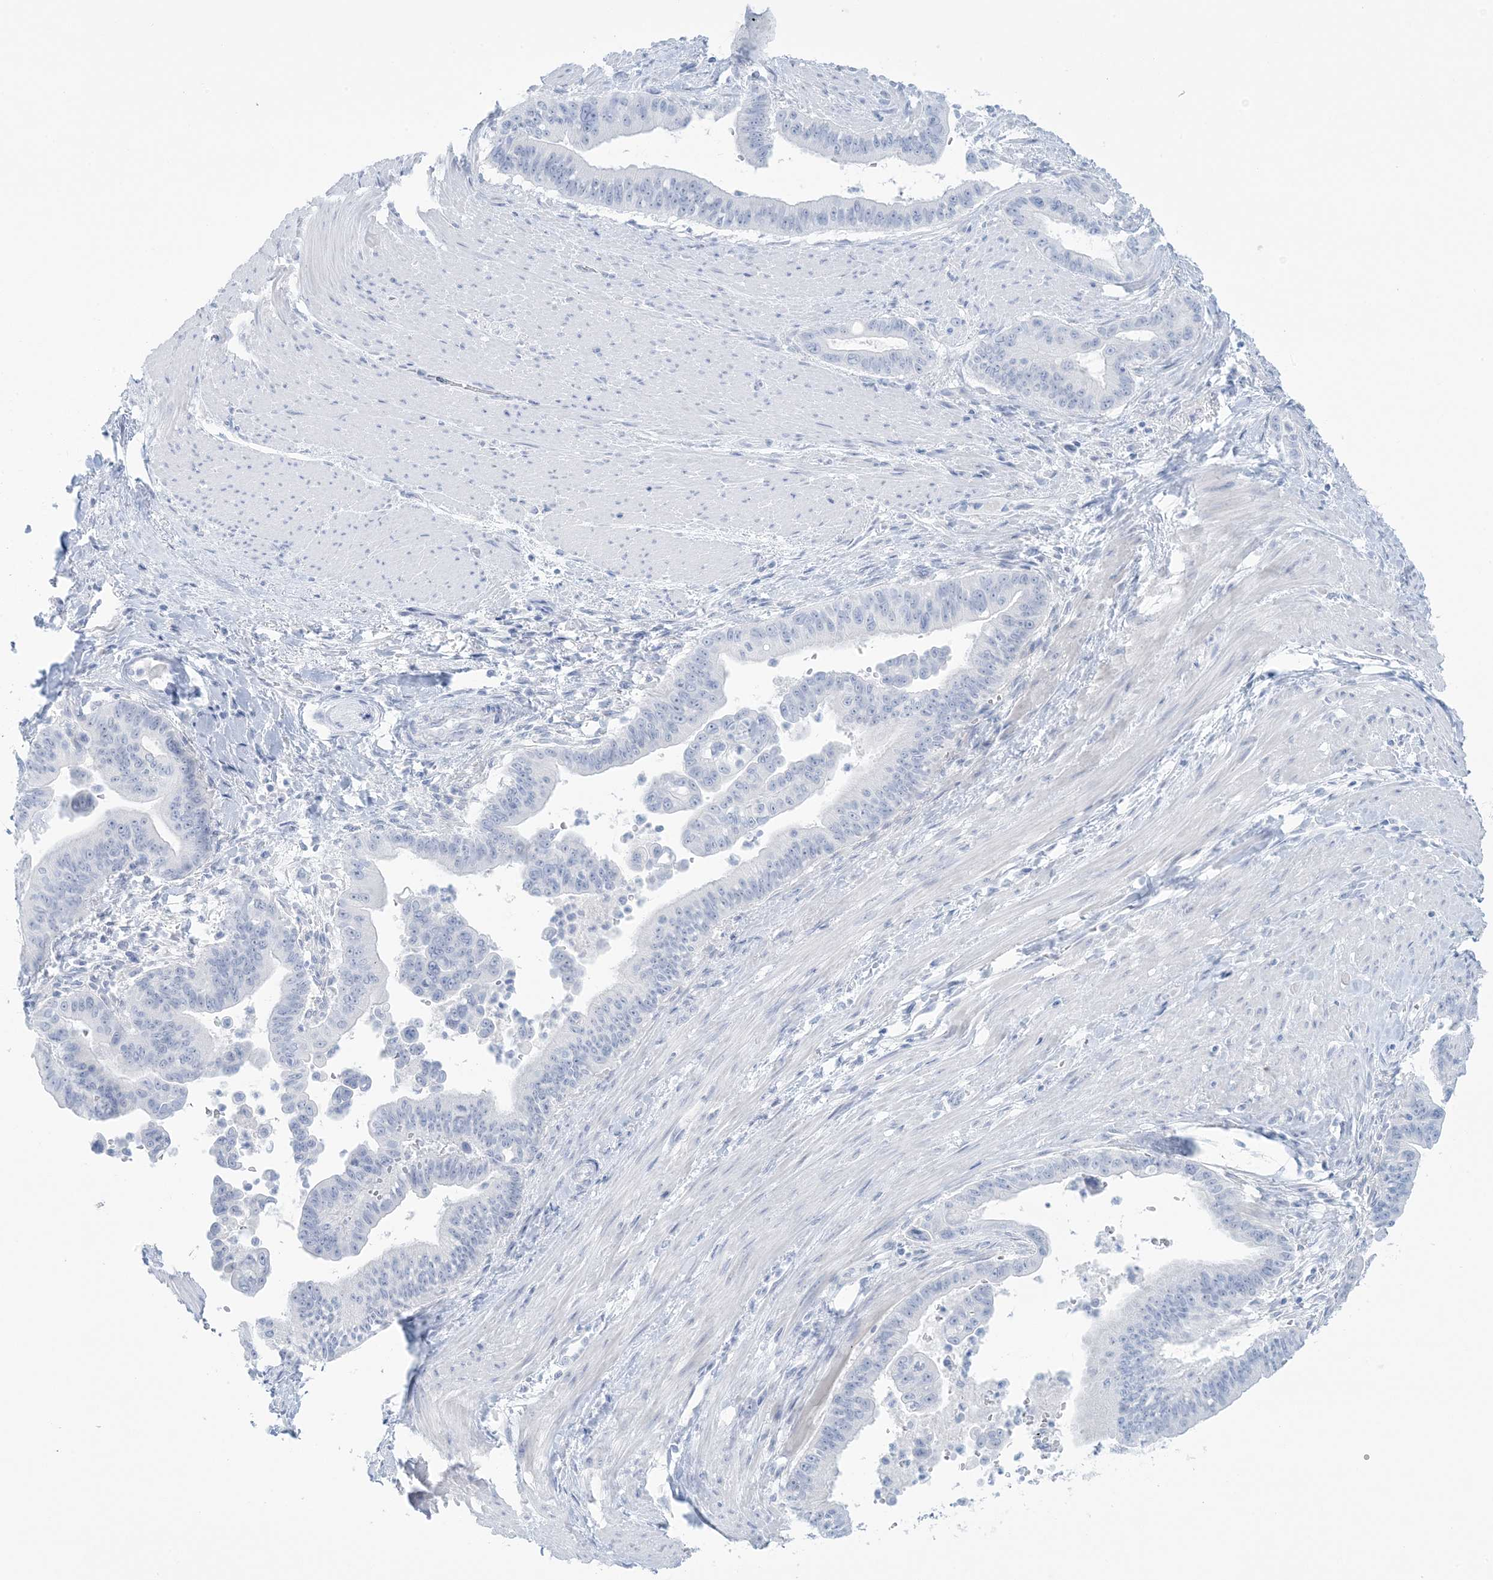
{"staining": {"intensity": "negative", "quantity": "none", "location": "none"}, "tissue": "pancreatic cancer", "cell_type": "Tumor cells", "image_type": "cancer", "snomed": [{"axis": "morphology", "description": "Adenocarcinoma, NOS"}, {"axis": "topography", "description": "Pancreas"}], "caption": "Immunohistochemistry of human pancreatic cancer (adenocarcinoma) exhibits no expression in tumor cells.", "gene": "AGXT", "patient": {"sex": "male", "age": 70}}